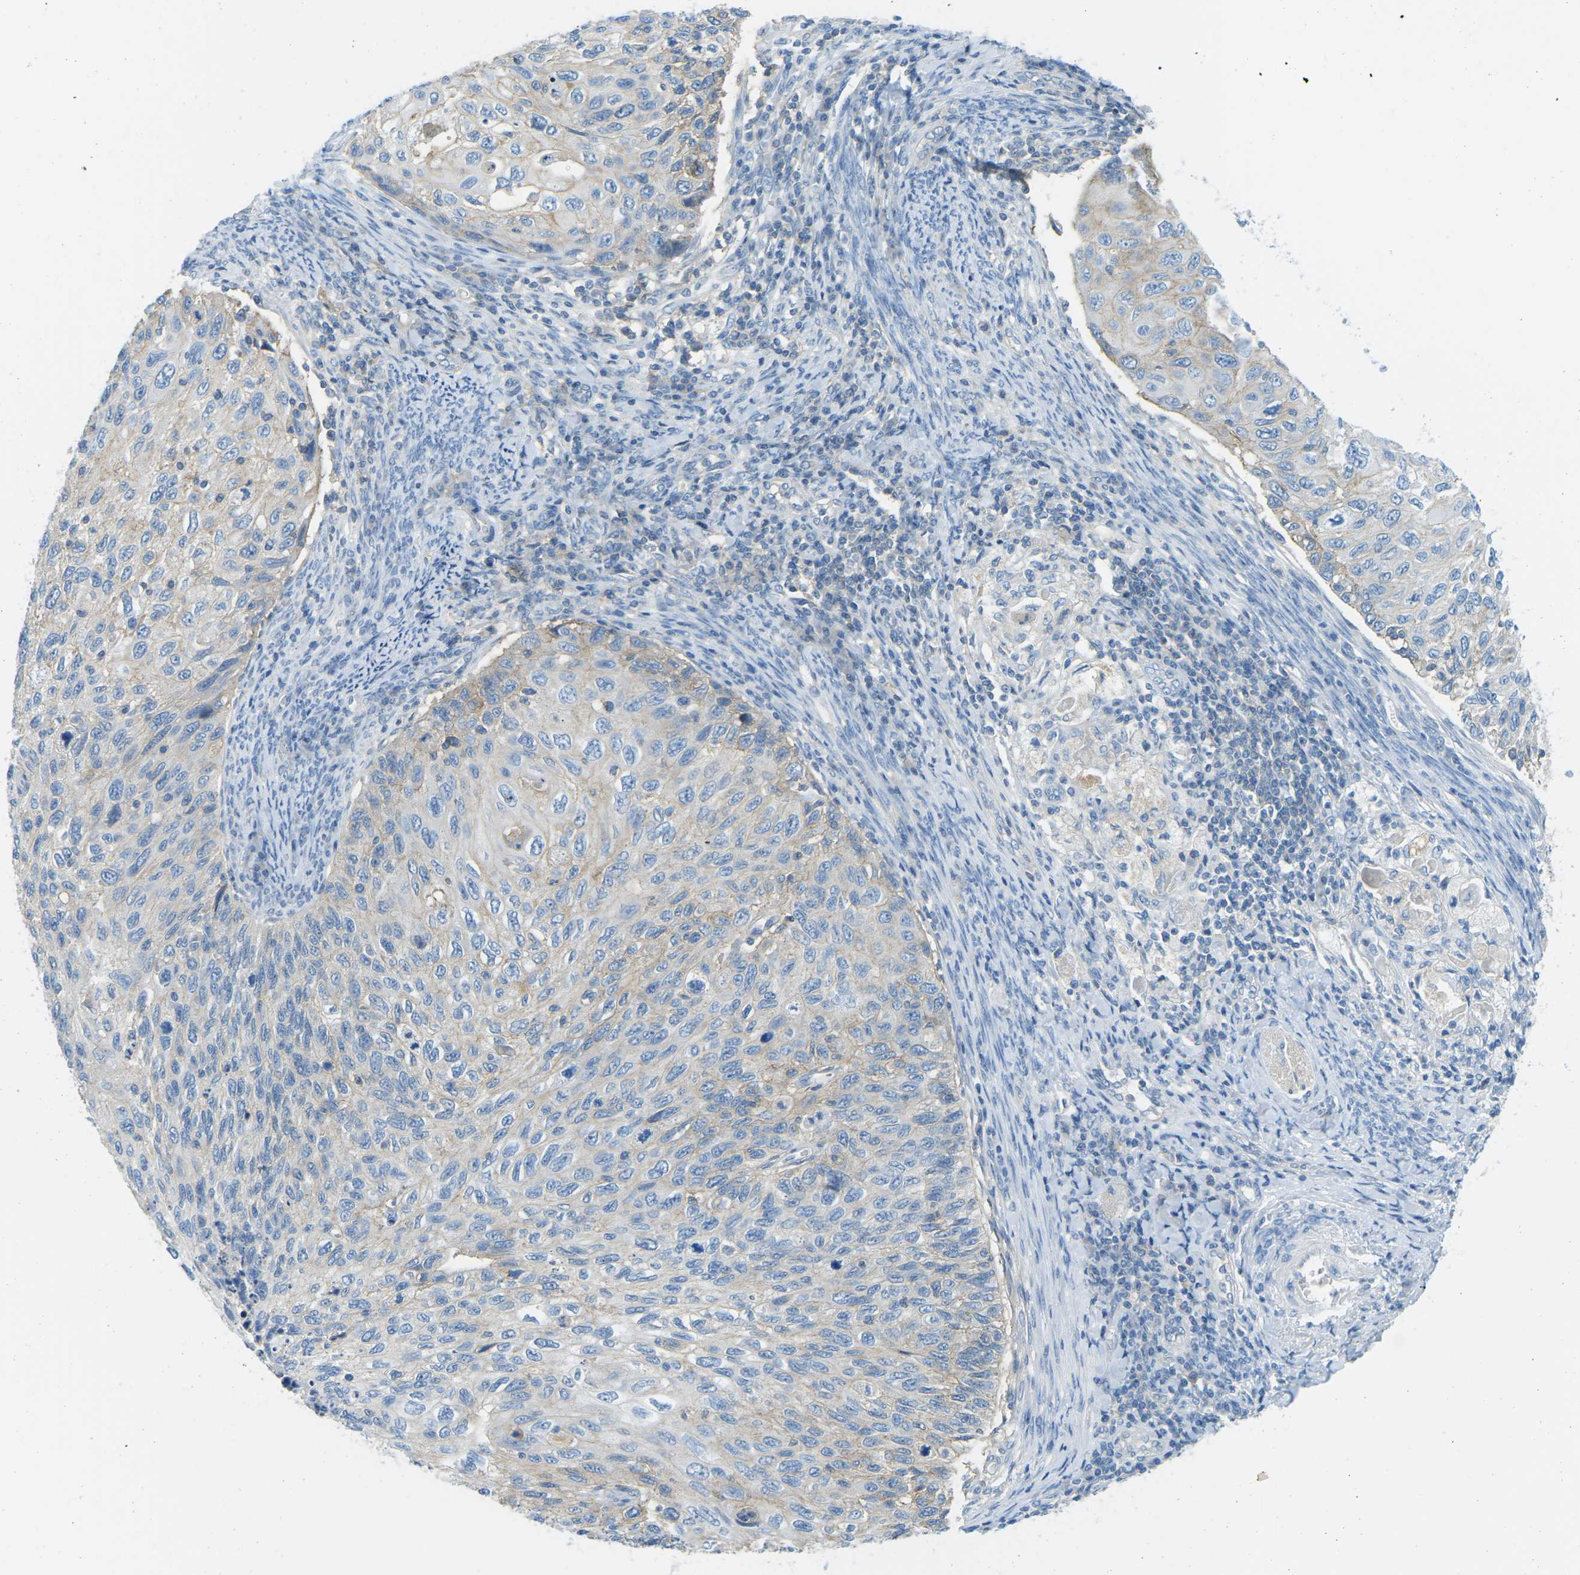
{"staining": {"intensity": "weak", "quantity": "<25%", "location": "cytoplasmic/membranous"}, "tissue": "cervical cancer", "cell_type": "Tumor cells", "image_type": "cancer", "snomed": [{"axis": "morphology", "description": "Squamous cell carcinoma, NOS"}, {"axis": "topography", "description": "Cervix"}], "caption": "This photomicrograph is of cervical squamous cell carcinoma stained with immunohistochemistry to label a protein in brown with the nuclei are counter-stained blue. There is no expression in tumor cells.", "gene": "CD47", "patient": {"sex": "female", "age": 70}}